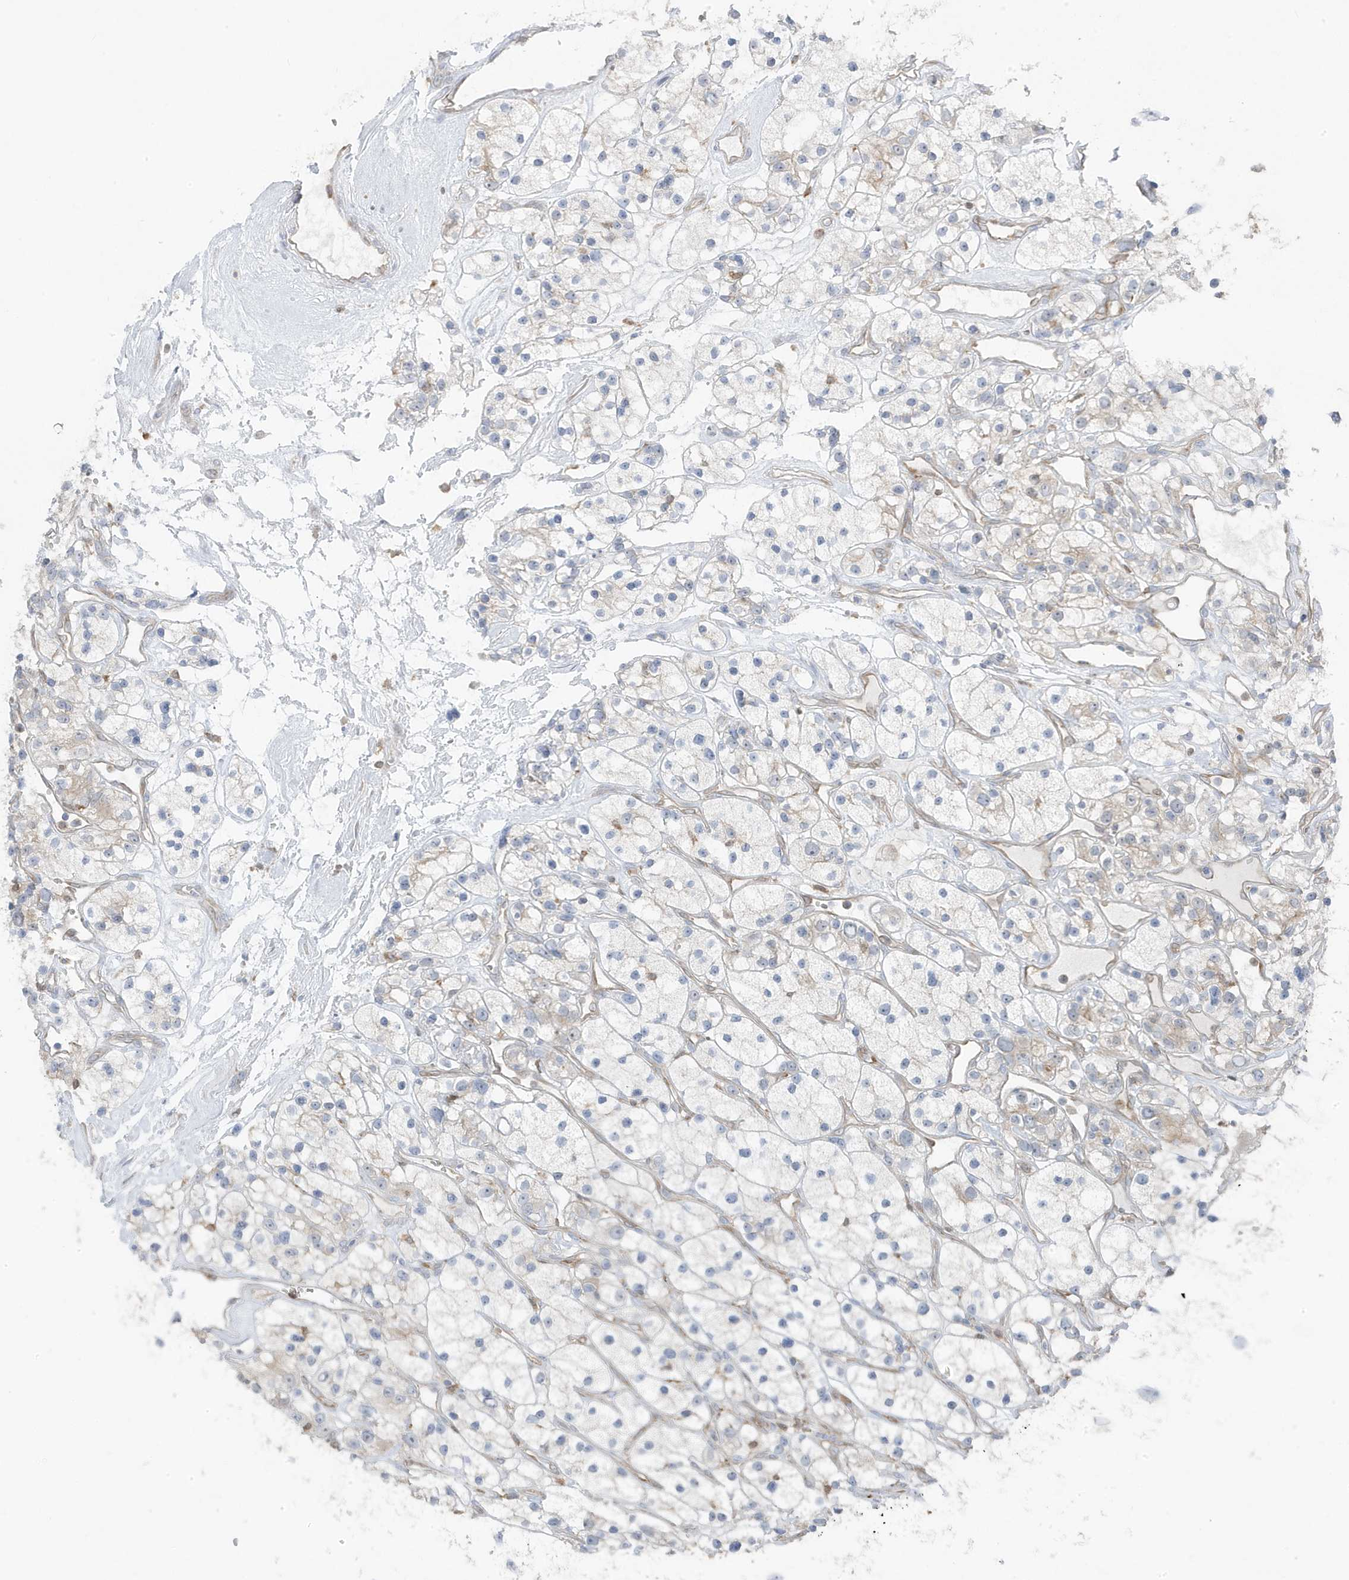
{"staining": {"intensity": "negative", "quantity": "none", "location": "none"}, "tissue": "renal cancer", "cell_type": "Tumor cells", "image_type": "cancer", "snomed": [{"axis": "morphology", "description": "Adenocarcinoma, NOS"}, {"axis": "topography", "description": "Kidney"}], "caption": "DAB (3,3'-diaminobenzidine) immunohistochemical staining of renal adenocarcinoma displays no significant positivity in tumor cells.", "gene": "ZNF654", "patient": {"sex": "female", "age": 57}}